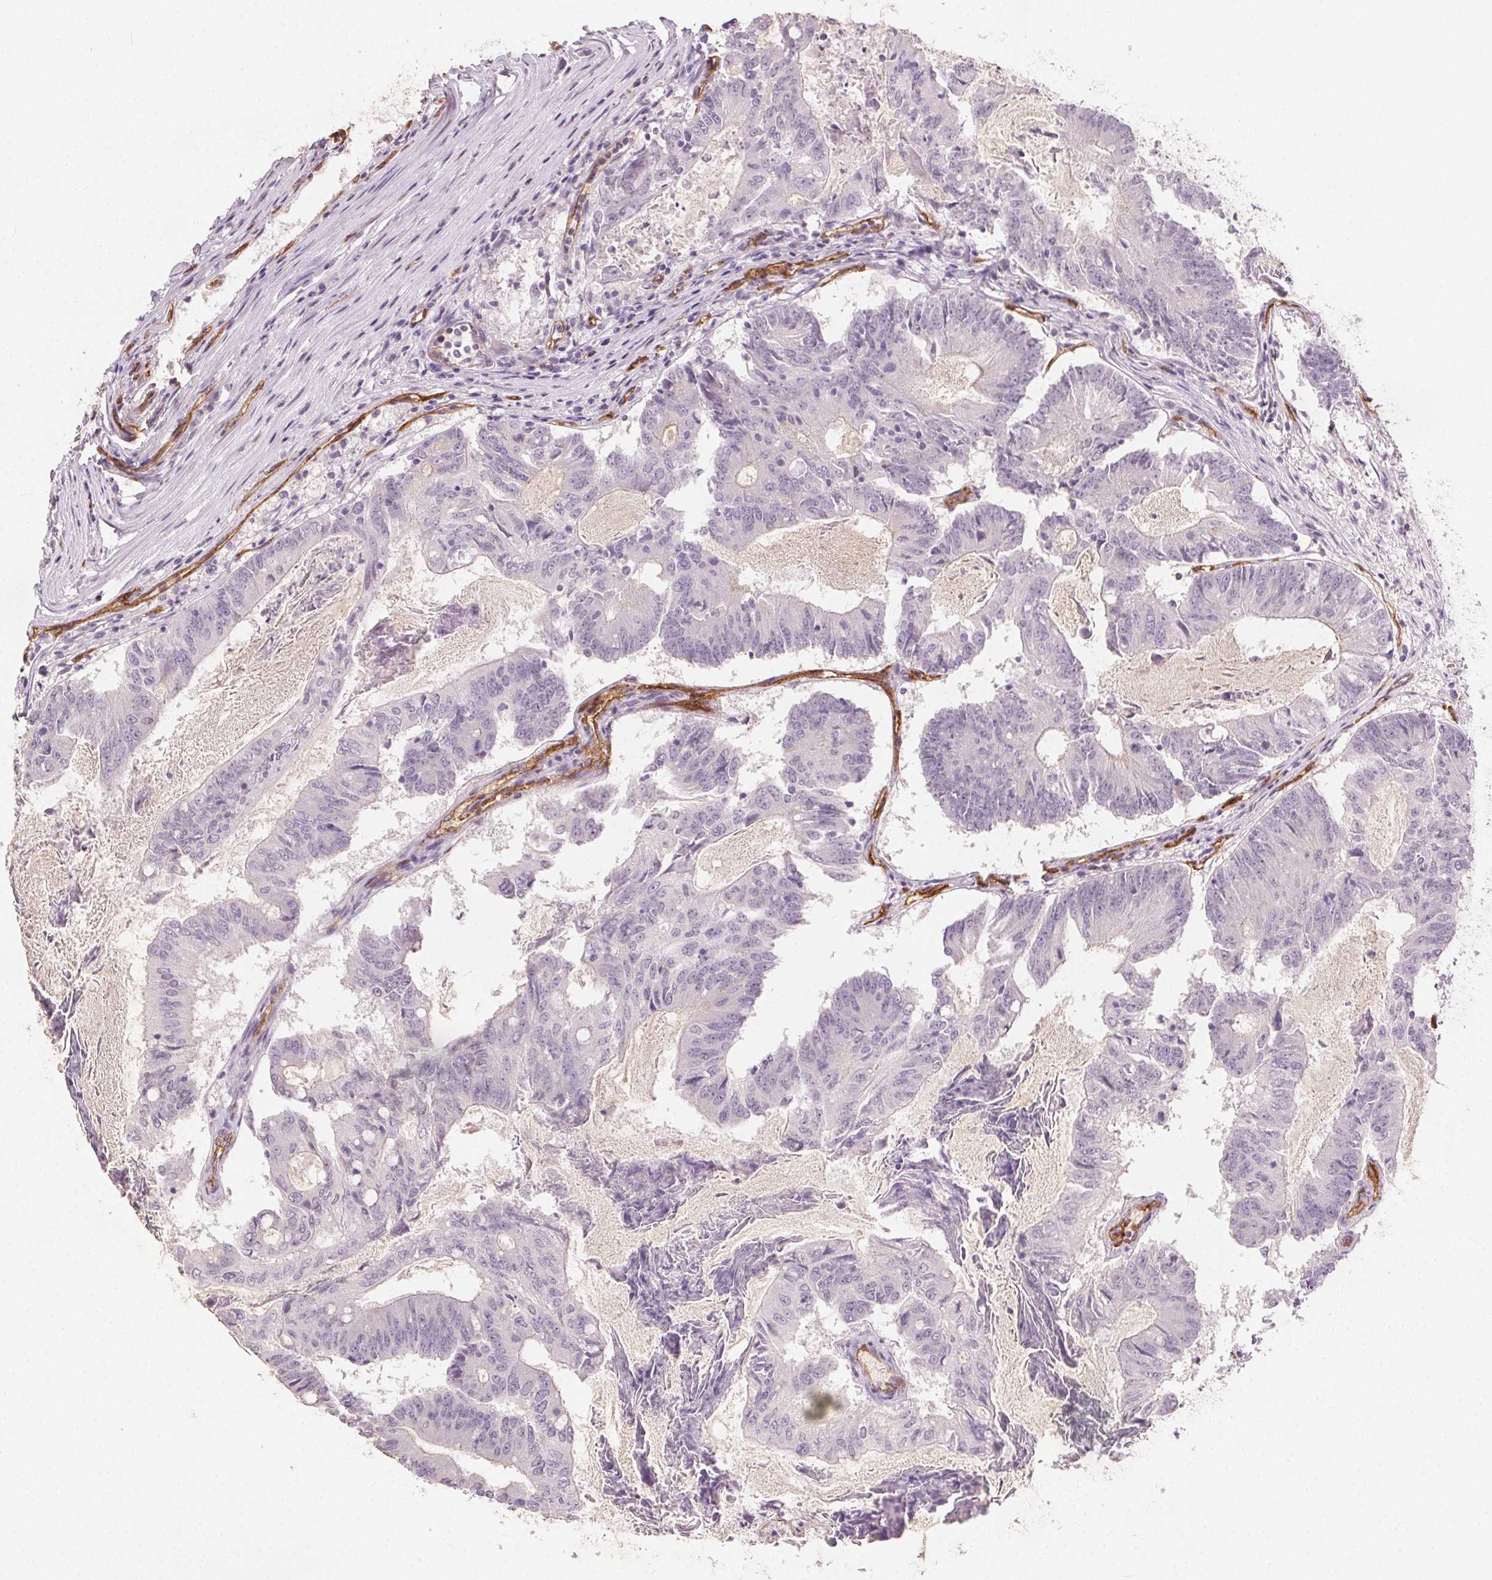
{"staining": {"intensity": "negative", "quantity": "none", "location": "none"}, "tissue": "colorectal cancer", "cell_type": "Tumor cells", "image_type": "cancer", "snomed": [{"axis": "morphology", "description": "Adenocarcinoma, NOS"}, {"axis": "topography", "description": "Colon"}], "caption": "Protein analysis of colorectal cancer (adenocarcinoma) shows no significant positivity in tumor cells.", "gene": "PODXL", "patient": {"sex": "female", "age": 70}}